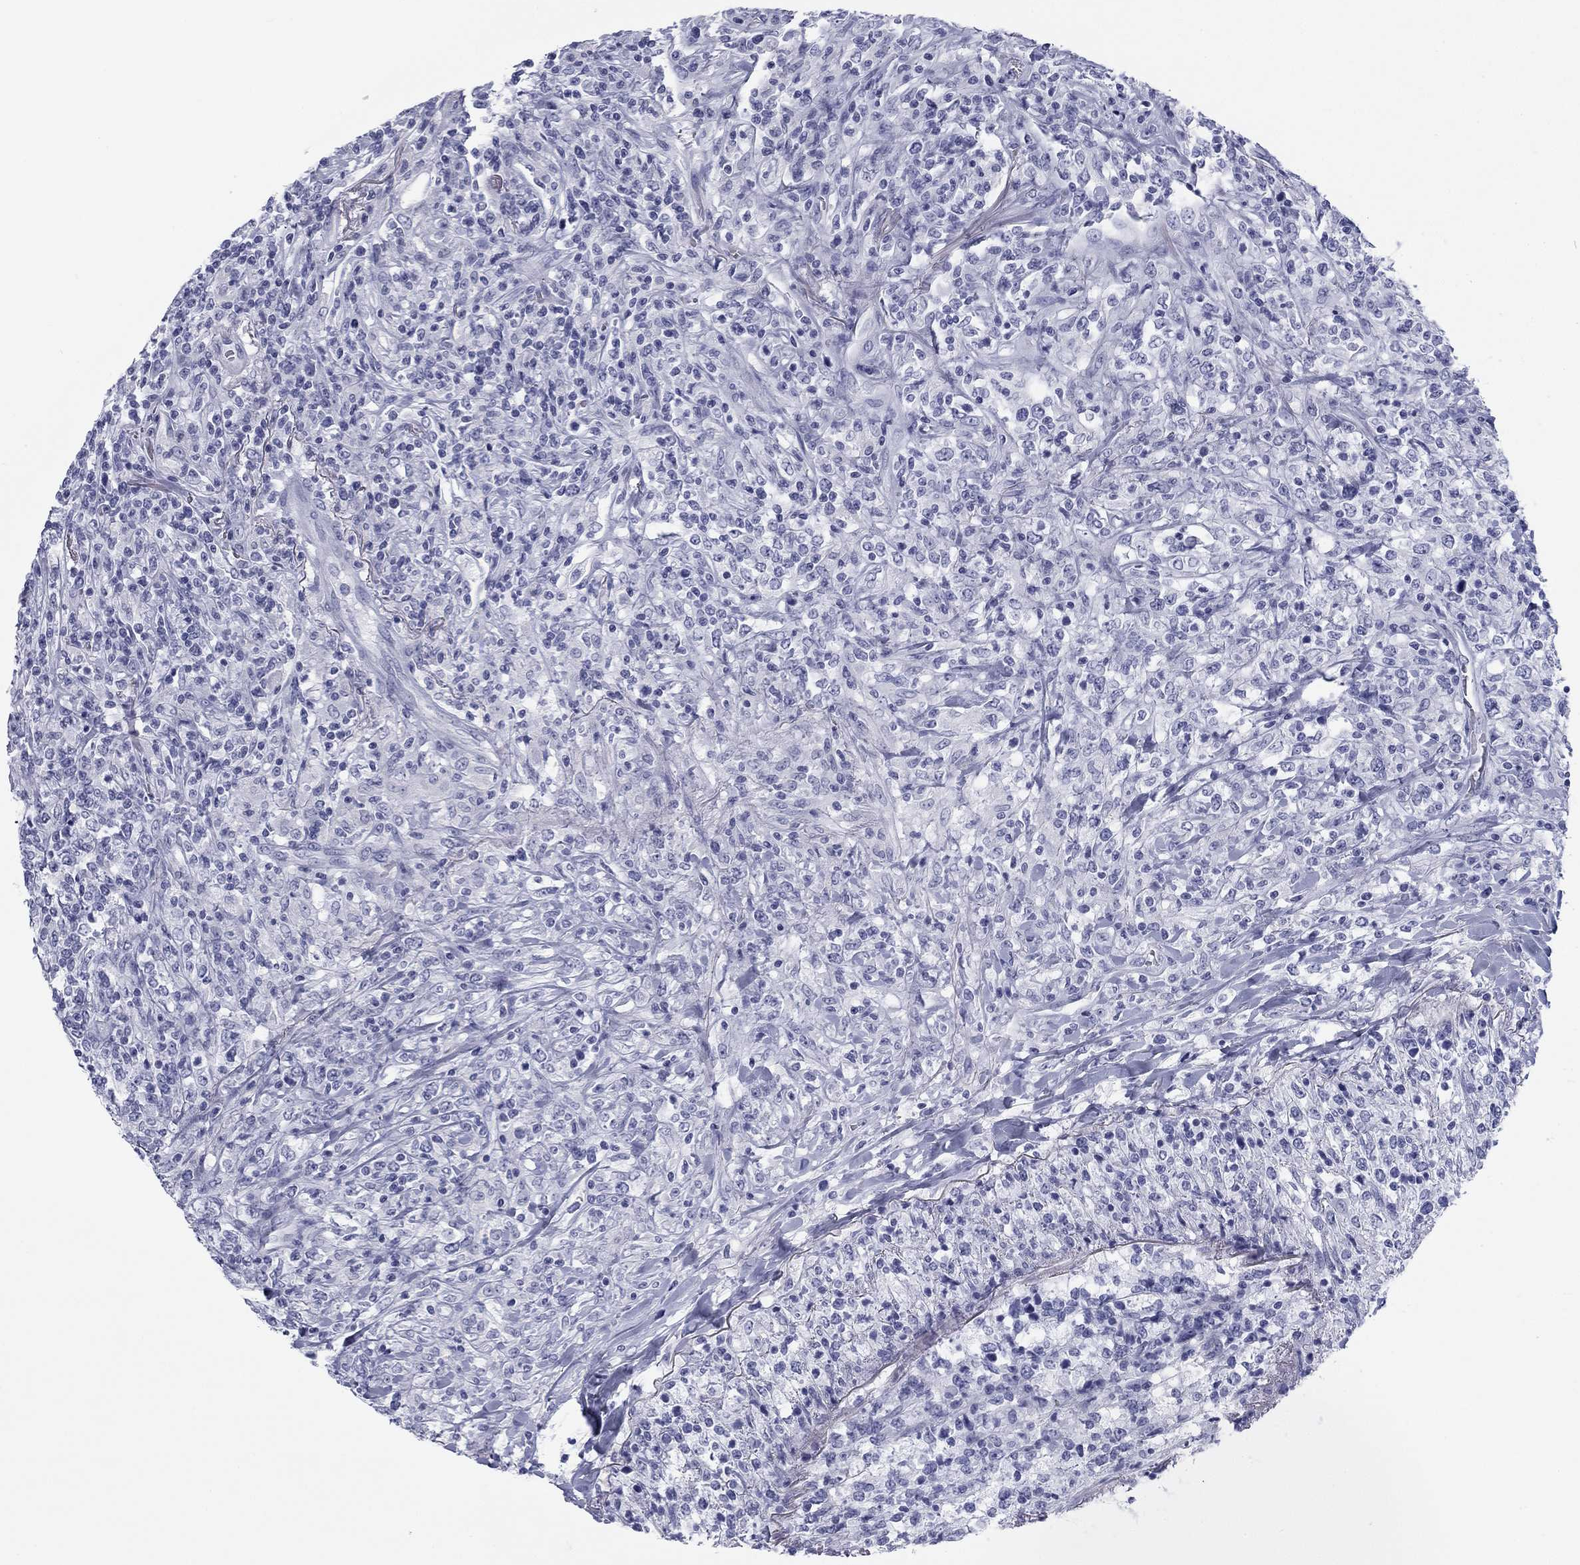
{"staining": {"intensity": "negative", "quantity": "none", "location": "none"}, "tissue": "lymphoma", "cell_type": "Tumor cells", "image_type": "cancer", "snomed": [{"axis": "morphology", "description": "Malignant lymphoma, non-Hodgkin's type, High grade"}, {"axis": "topography", "description": "Lung"}], "caption": "This micrograph is of high-grade malignant lymphoma, non-Hodgkin's type stained with IHC to label a protein in brown with the nuclei are counter-stained blue. There is no expression in tumor cells.", "gene": "CALB1", "patient": {"sex": "male", "age": 79}}